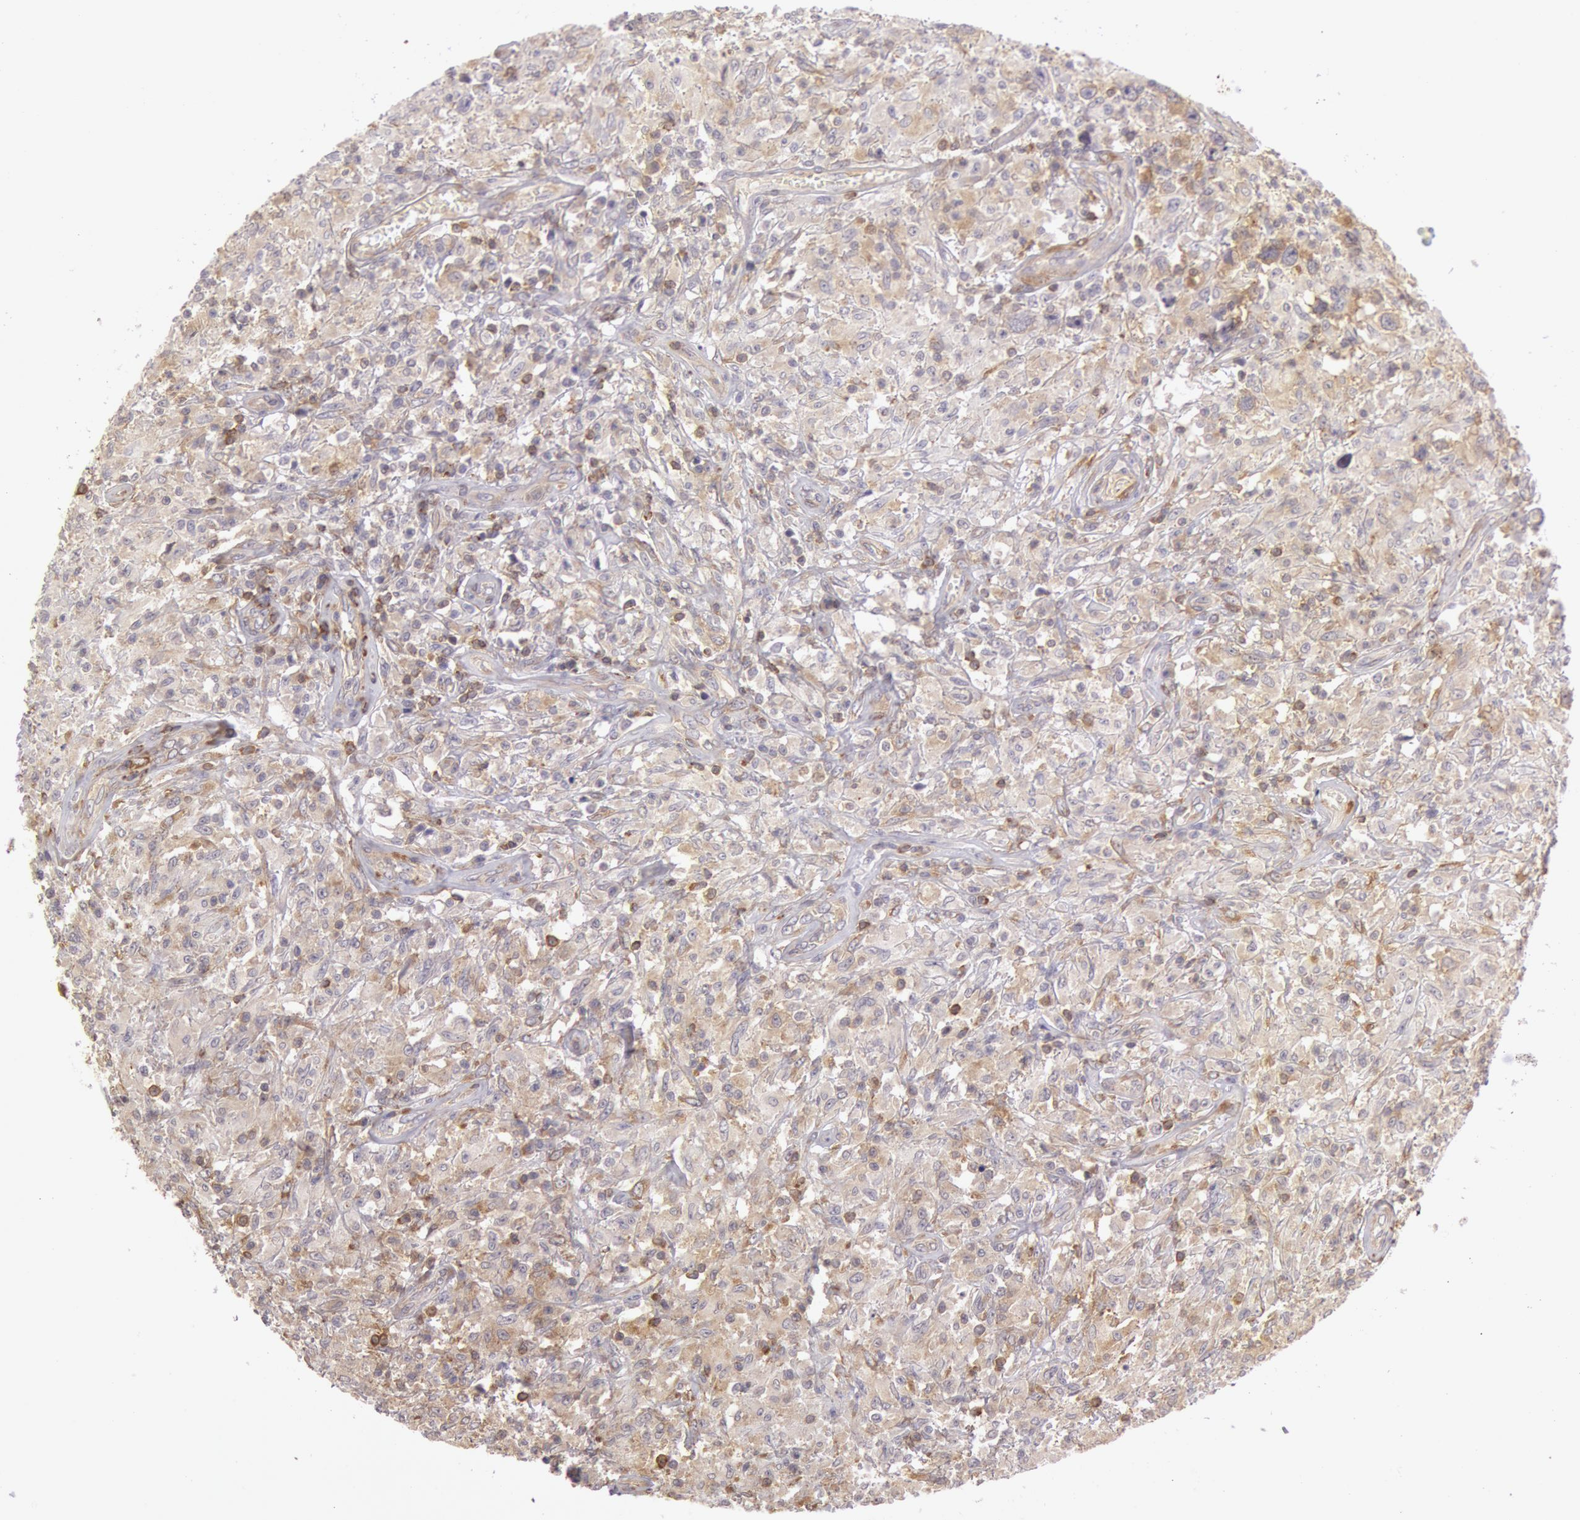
{"staining": {"intensity": "moderate", "quantity": ">75%", "location": "cytoplasmic/membranous"}, "tissue": "testis cancer", "cell_type": "Tumor cells", "image_type": "cancer", "snomed": [{"axis": "morphology", "description": "Seminoma, NOS"}, {"axis": "topography", "description": "Testis"}], "caption": "Immunohistochemistry (DAB) staining of testis cancer demonstrates moderate cytoplasmic/membranous protein staining in about >75% of tumor cells.", "gene": "NMT2", "patient": {"sex": "male", "age": 34}}